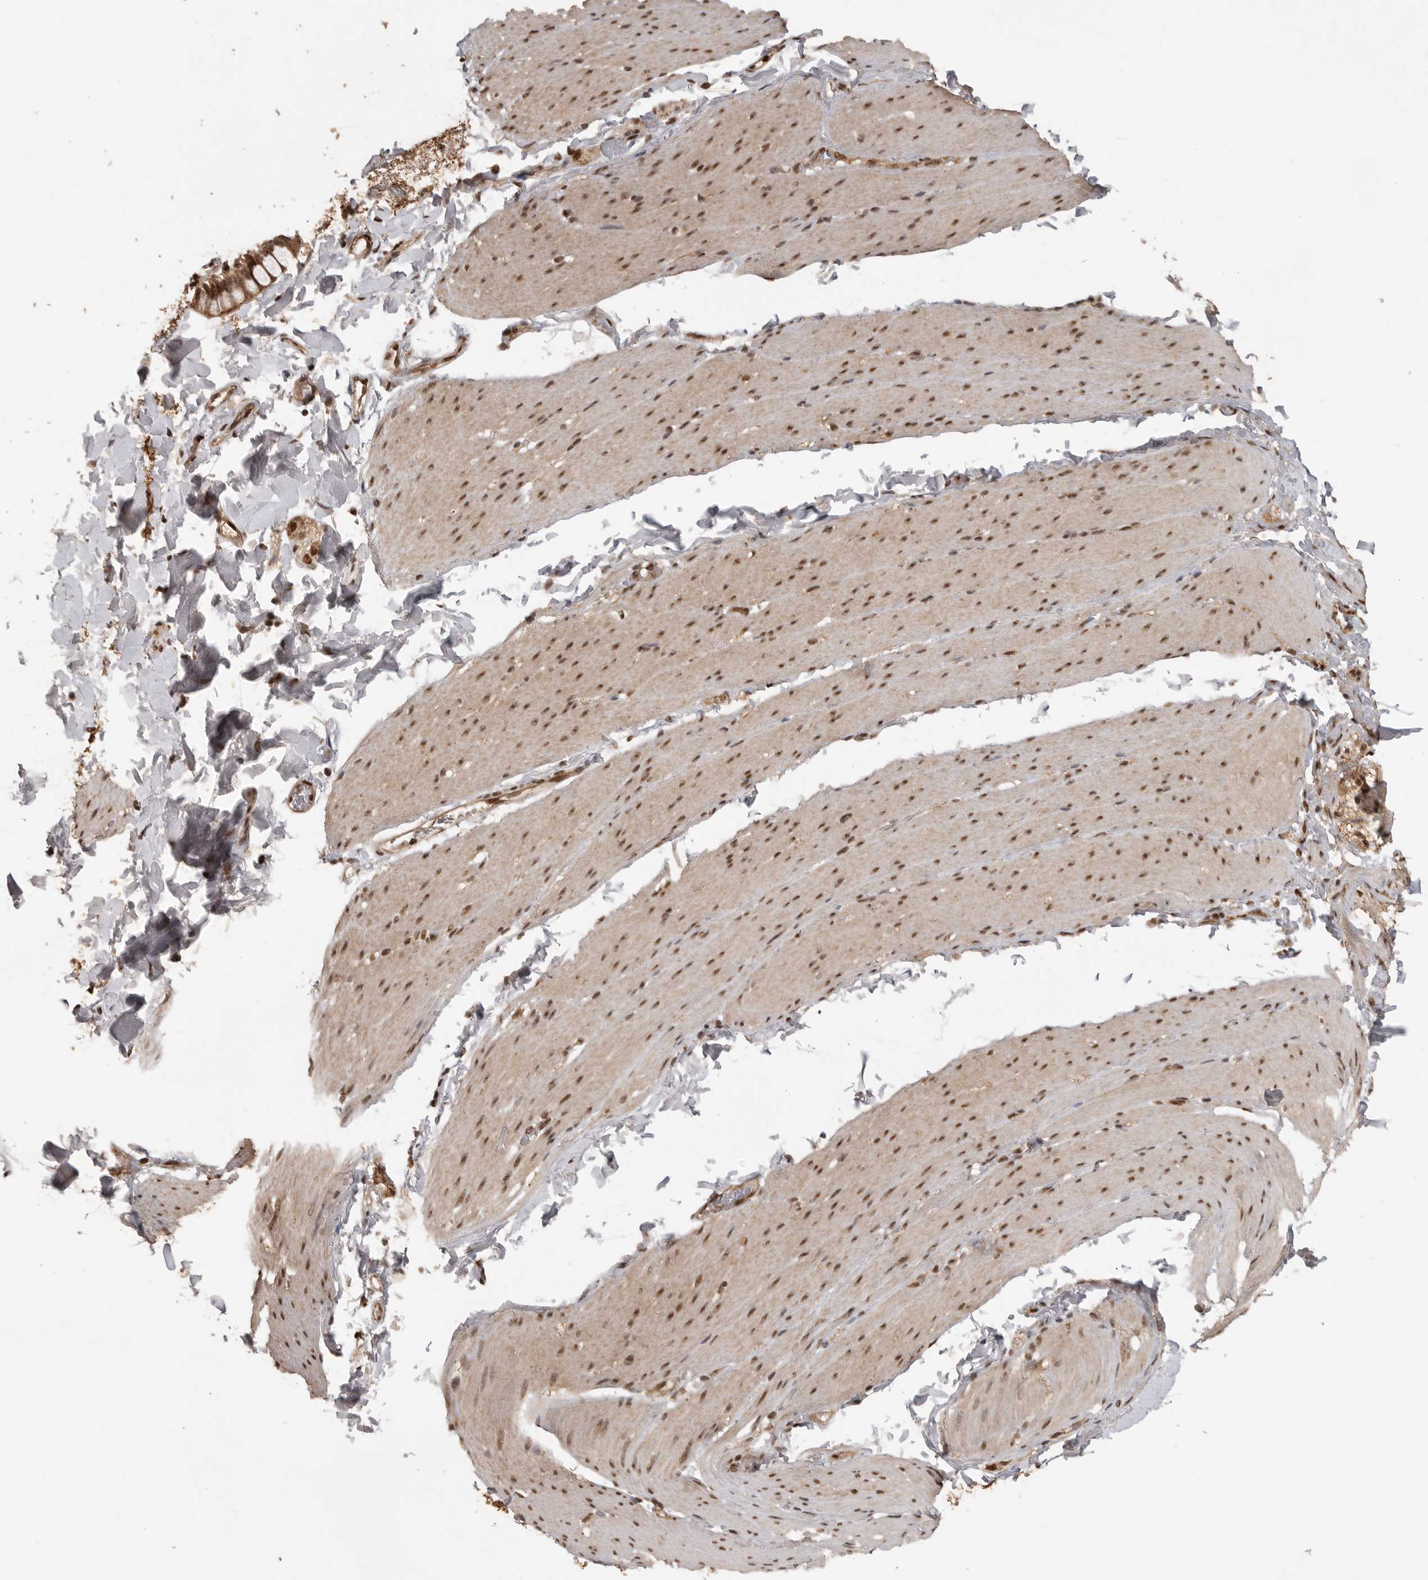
{"staining": {"intensity": "strong", "quantity": ">75%", "location": "cytoplasmic/membranous,nuclear"}, "tissue": "smooth muscle", "cell_type": "Smooth muscle cells", "image_type": "normal", "snomed": [{"axis": "morphology", "description": "Normal tissue, NOS"}, {"axis": "topography", "description": "Smooth muscle"}, {"axis": "topography", "description": "Small intestine"}], "caption": "A brown stain labels strong cytoplasmic/membranous,nuclear expression of a protein in smooth muscle cells of benign human smooth muscle.", "gene": "CBLL1", "patient": {"sex": "female", "age": 84}}